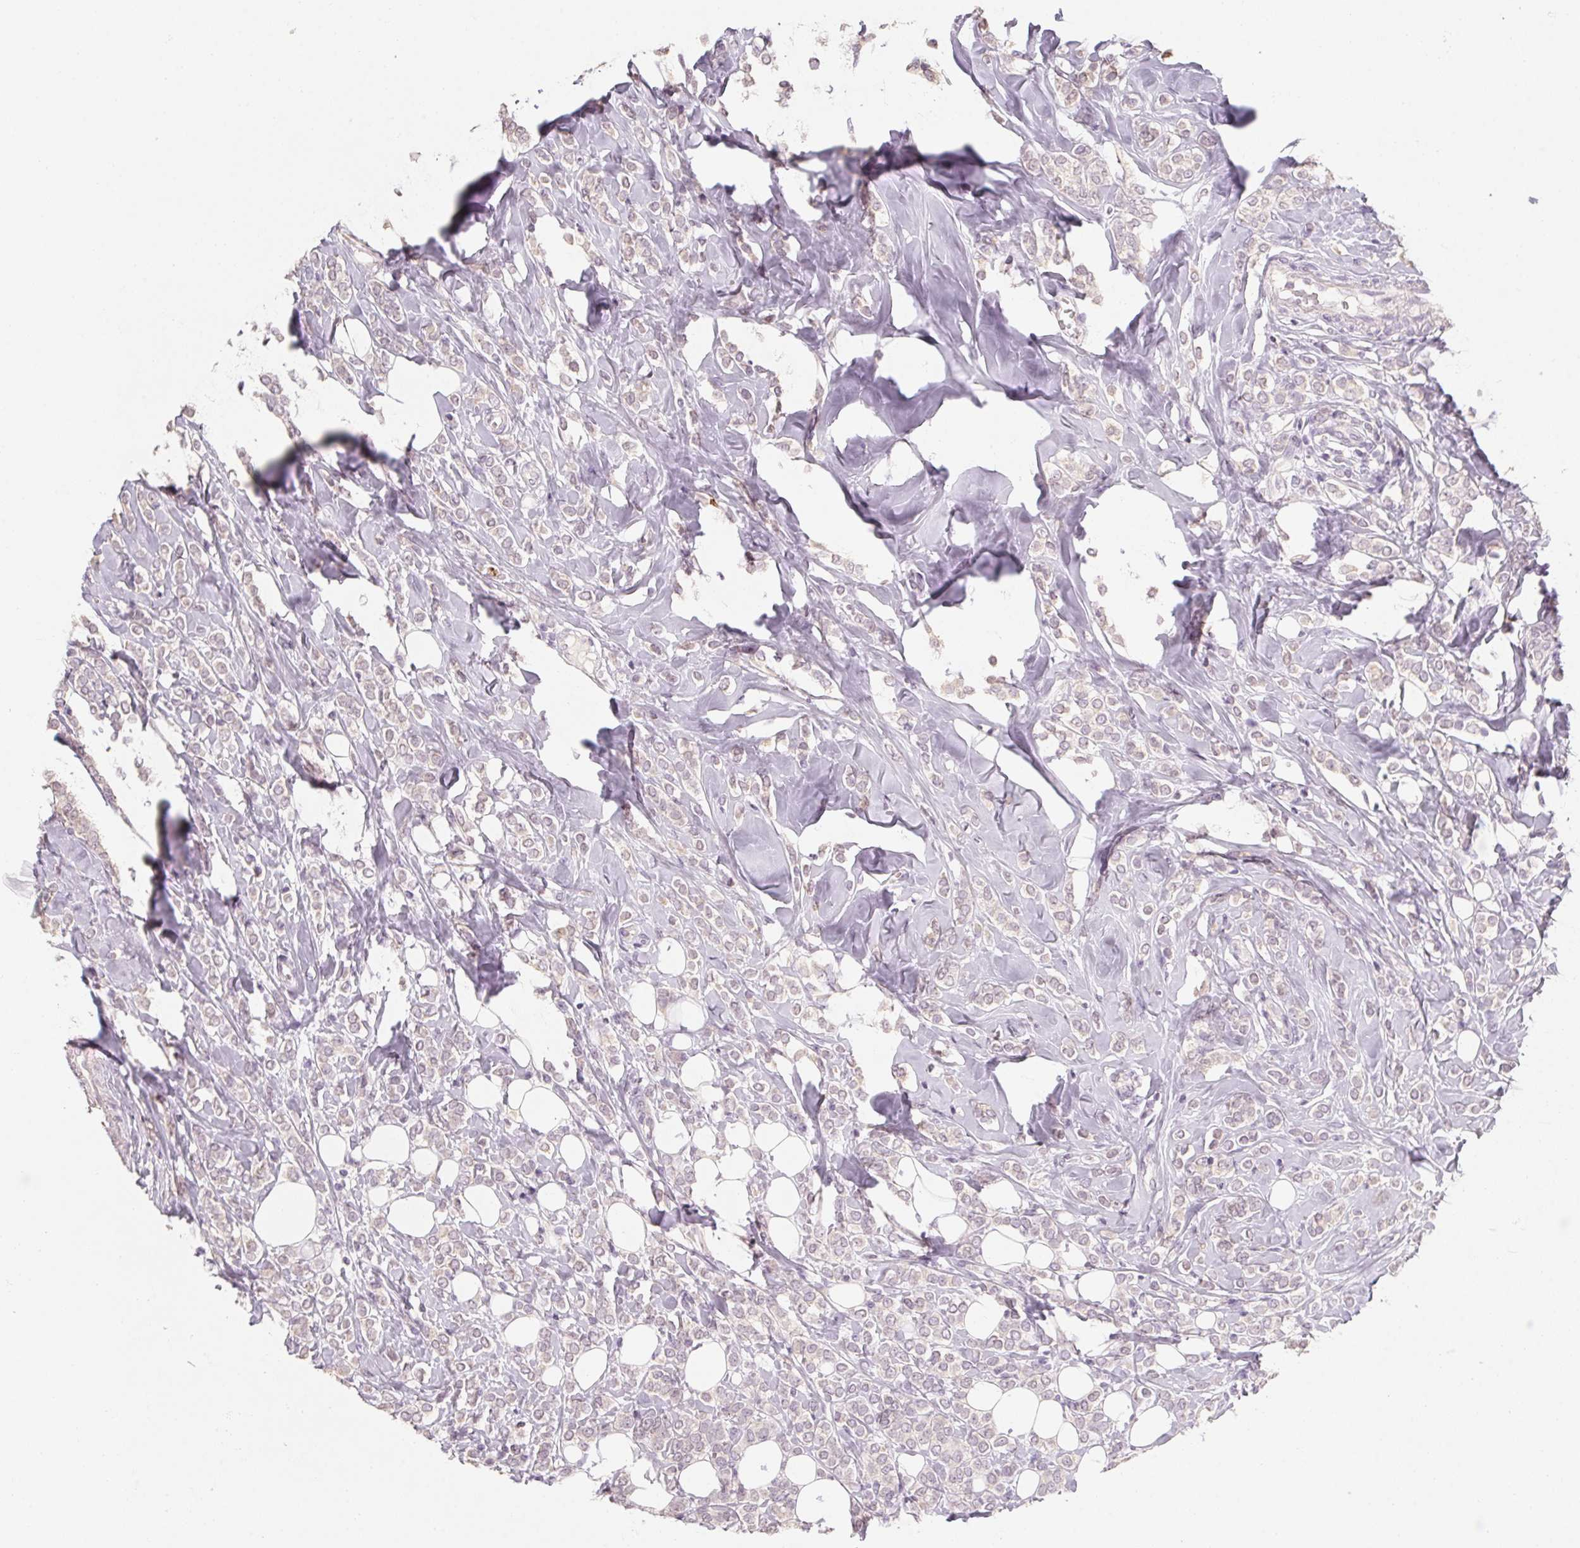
{"staining": {"intensity": "weak", "quantity": "<25%", "location": "cytoplasmic/membranous"}, "tissue": "breast cancer", "cell_type": "Tumor cells", "image_type": "cancer", "snomed": [{"axis": "morphology", "description": "Lobular carcinoma"}, {"axis": "topography", "description": "Breast"}], "caption": "Tumor cells show no significant expression in breast cancer (lobular carcinoma).", "gene": "CAPZA3", "patient": {"sex": "female", "age": 49}}